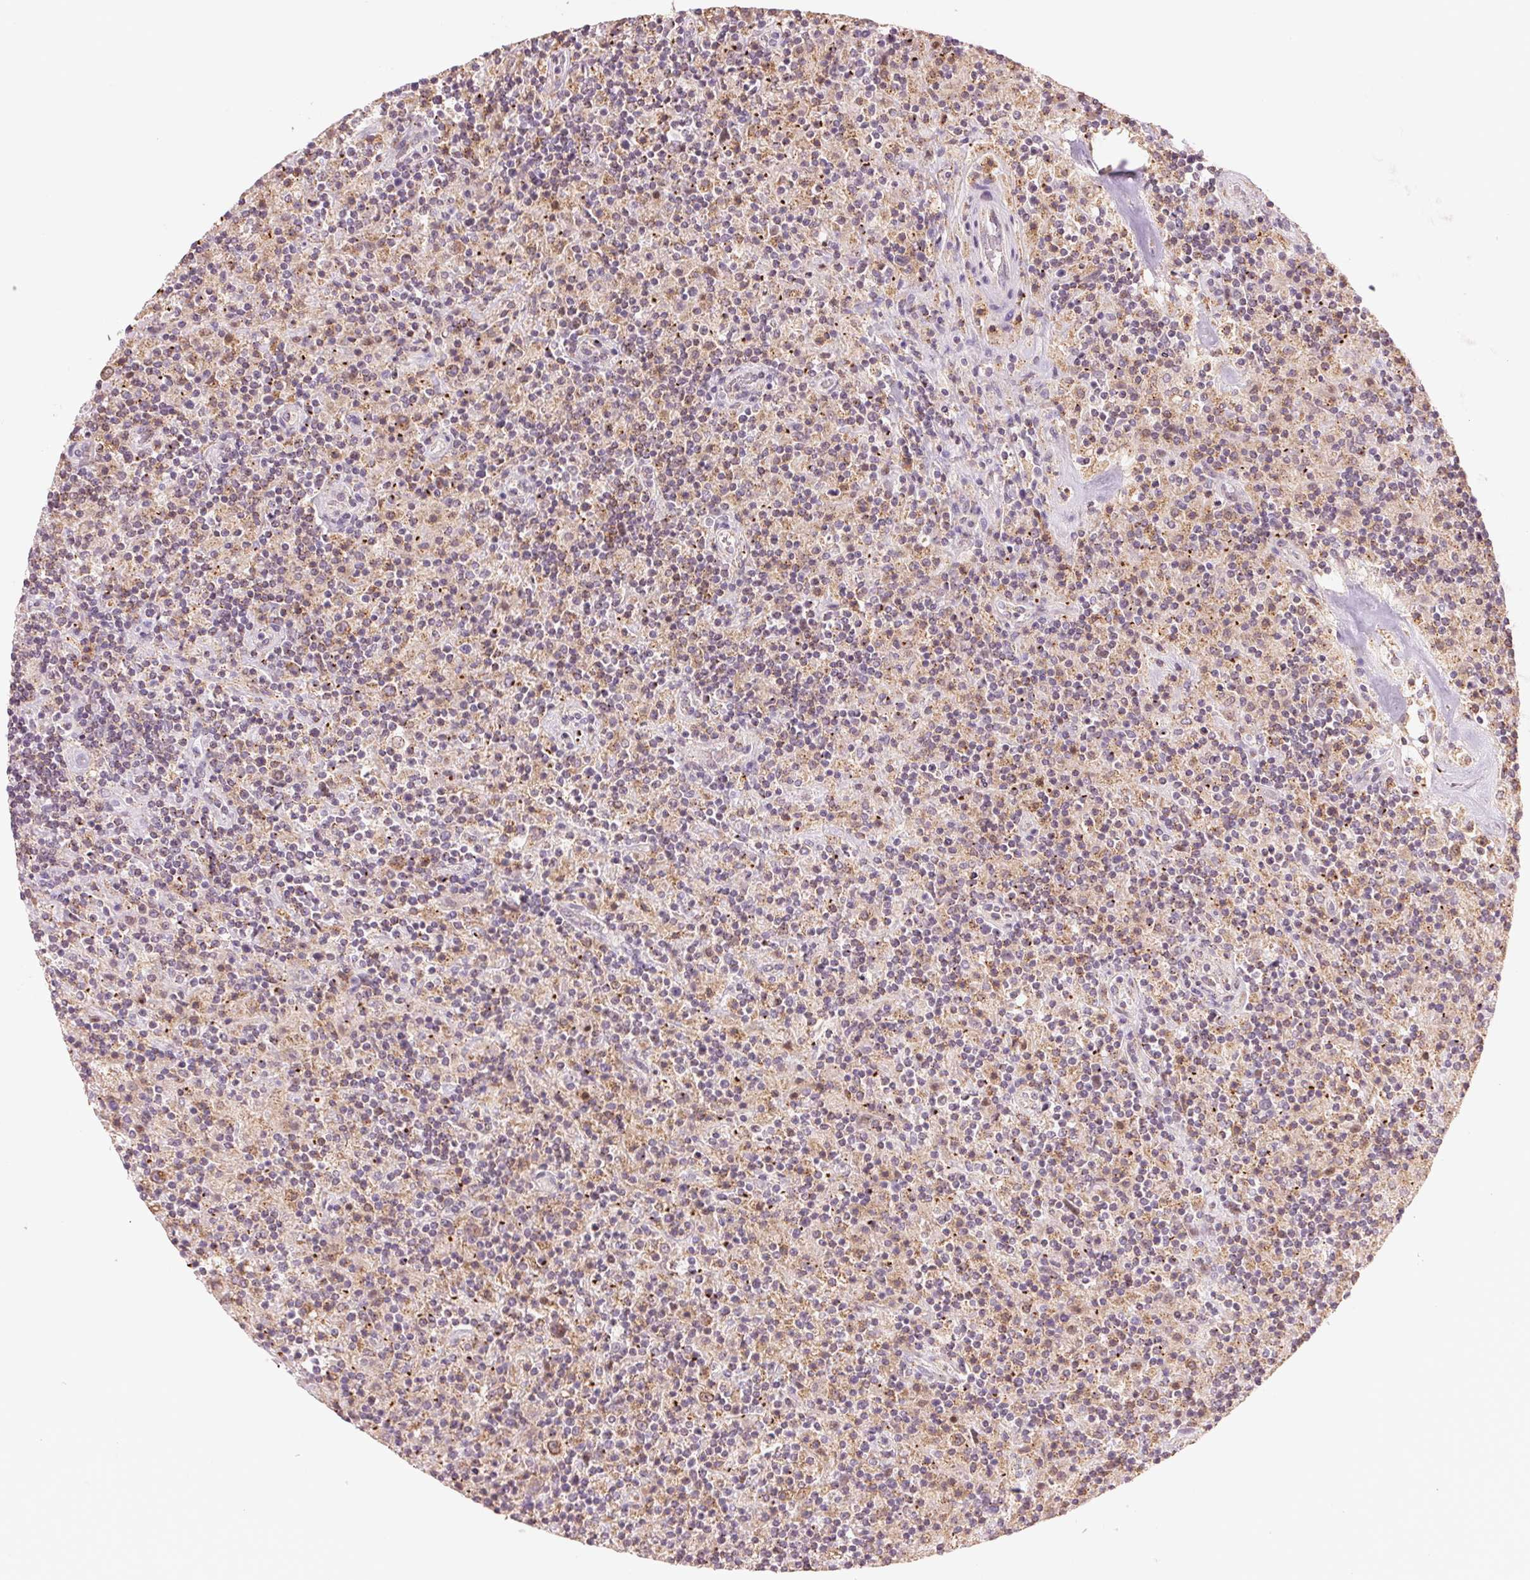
{"staining": {"intensity": "weak", "quantity": "25%-75%", "location": "cytoplasmic/membranous"}, "tissue": "lymphoma", "cell_type": "Tumor cells", "image_type": "cancer", "snomed": [{"axis": "morphology", "description": "Hodgkin's disease, NOS"}, {"axis": "topography", "description": "Lymph node"}], "caption": "A brown stain labels weak cytoplasmic/membranous positivity of a protein in lymphoma tumor cells.", "gene": "HOXB13", "patient": {"sex": "male", "age": 70}}